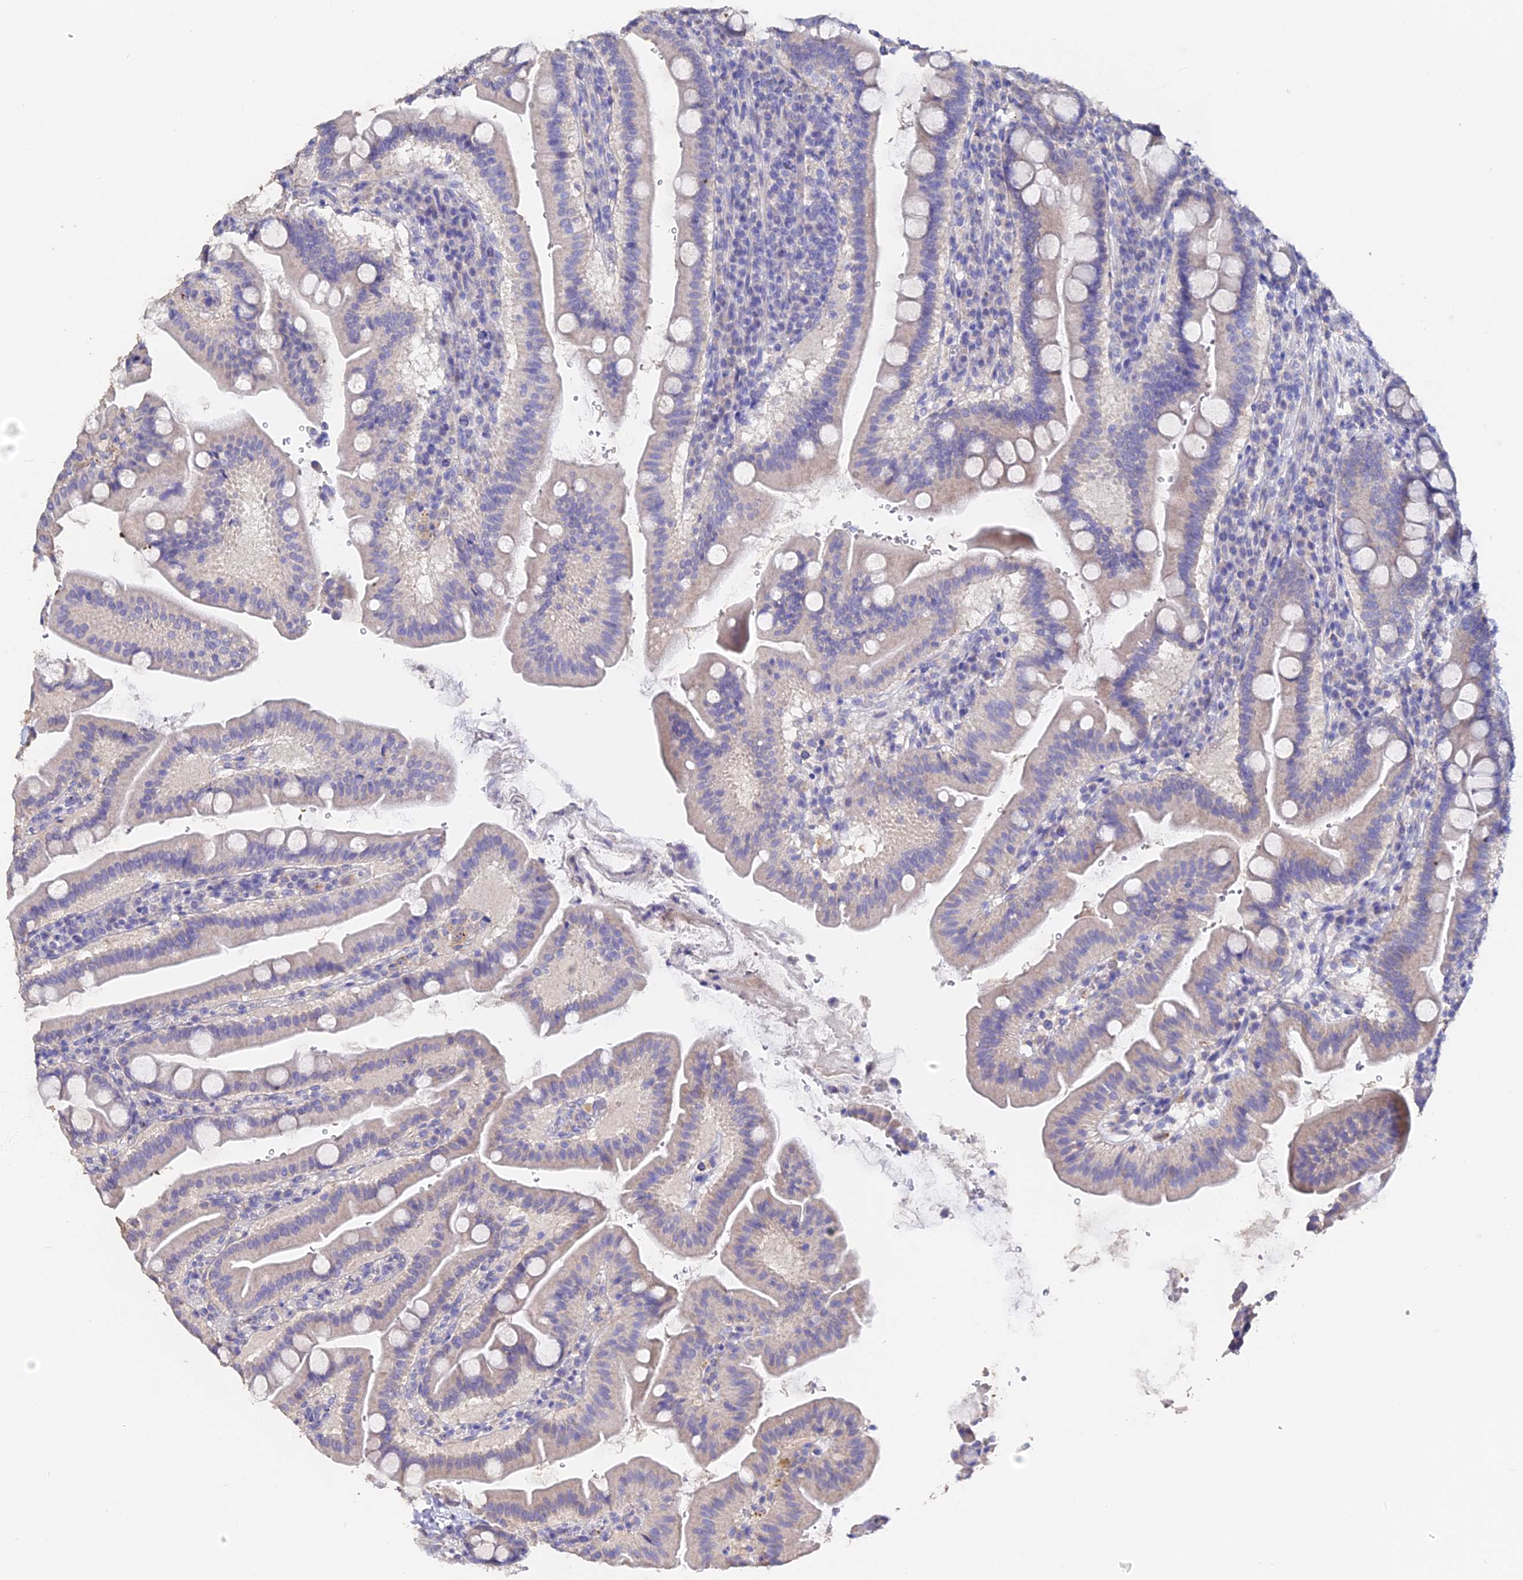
{"staining": {"intensity": "weak", "quantity": "25%-75%", "location": "cytoplasmic/membranous"}, "tissue": "duodenum", "cell_type": "Glandular cells", "image_type": "normal", "snomed": [{"axis": "morphology", "description": "Normal tissue, NOS"}, {"axis": "morphology", "description": "Adenocarcinoma, NOS"}, {"axis": "topography", "description": "Pancreas"}, {"axis": "topography", "description": "Duodenum"}], "caption": "DAB immunohistochemical staining of normal human duodenum demonstrates weak cytoplasmic/membranous protein expression in approximately 25%-75% of glandular cells. (DAB = brown stain, brightfield microscopy at high magnification).", "gene": "ESM1", "patient": {"sex": "male", "age": 50}}